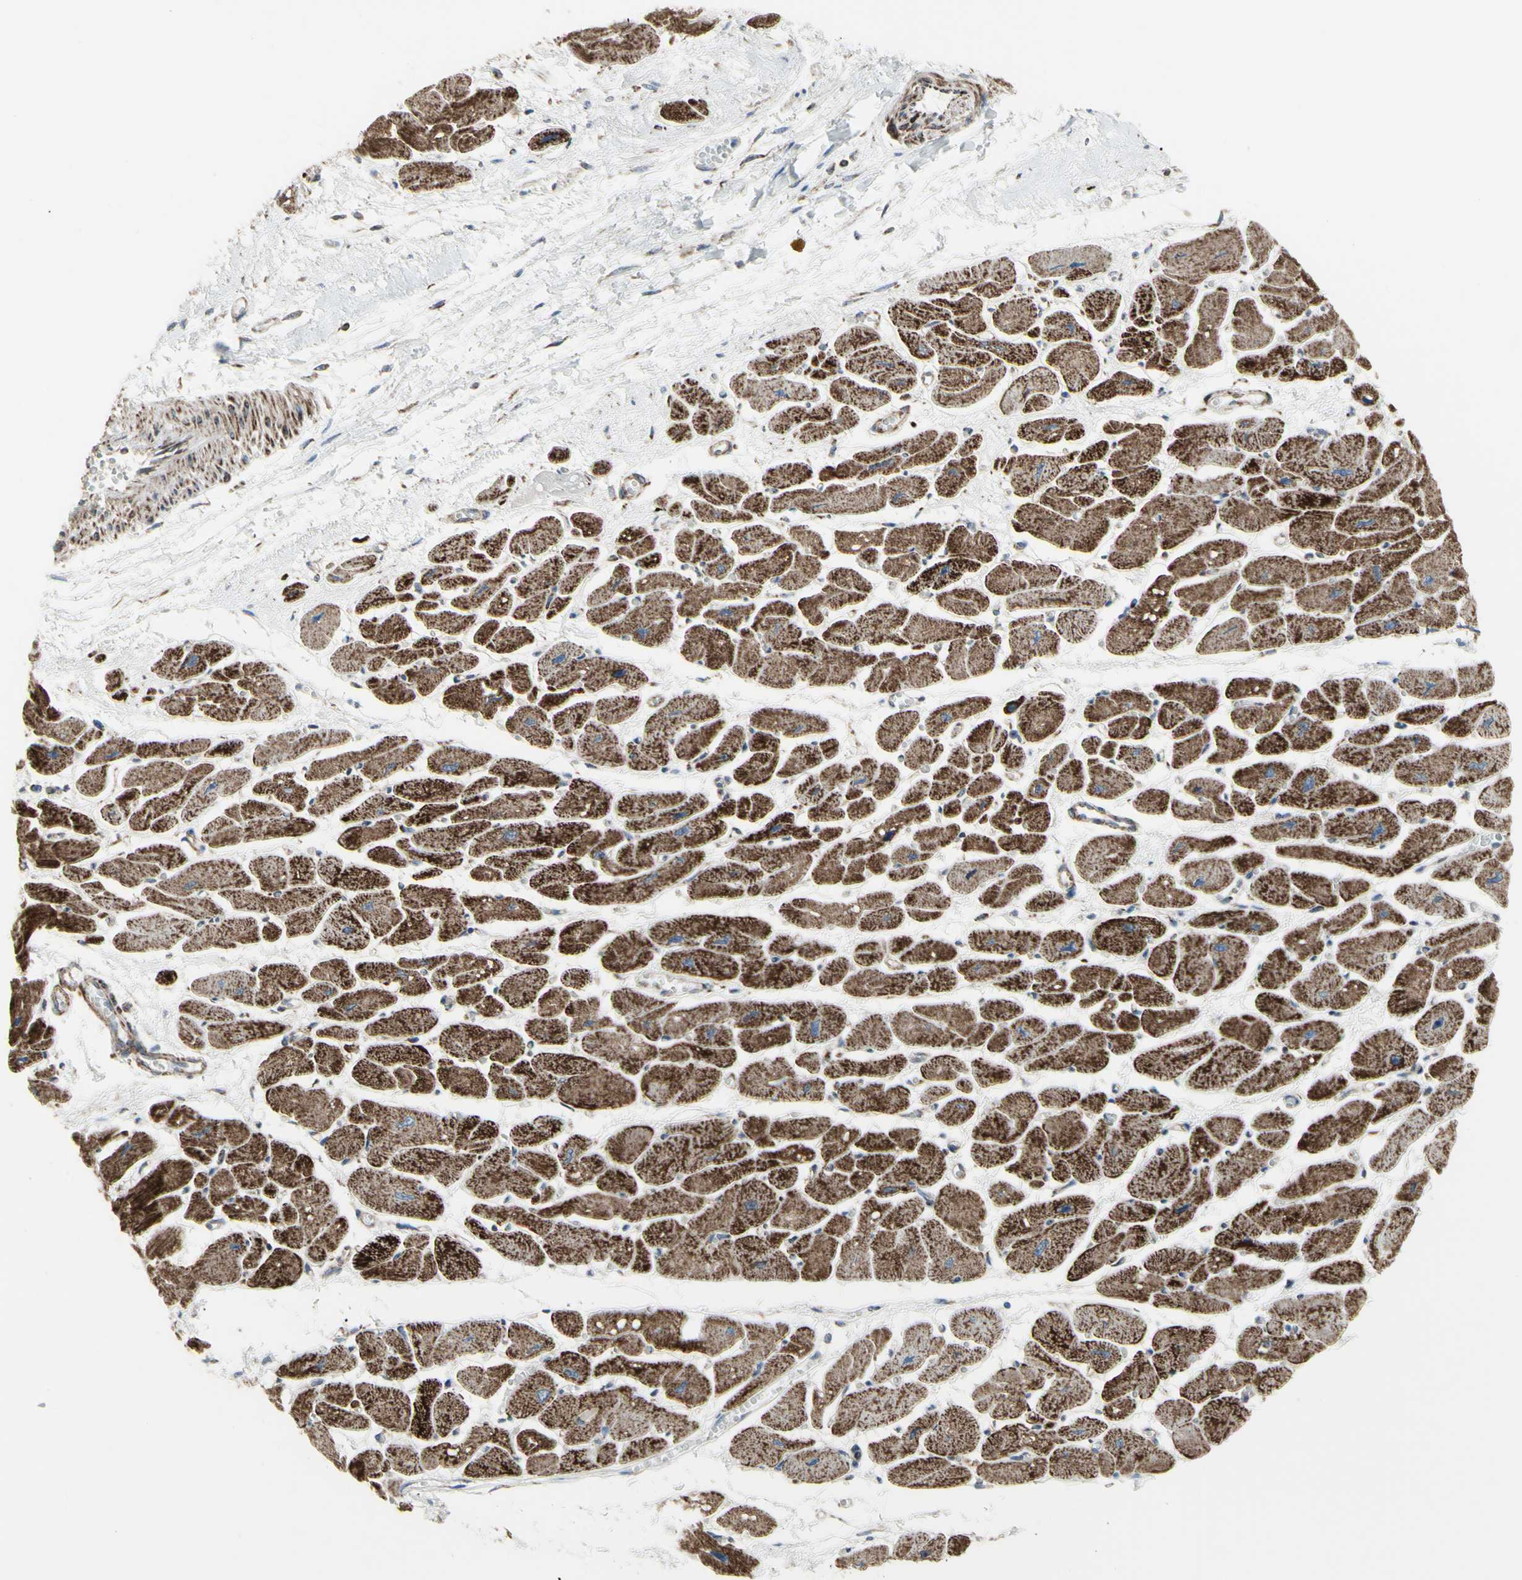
{"staining": {"intensity": "strong", "quantity": ">75%", "location": "cytoplasmic/membranous"}, "tissue": "heart muscle", "cell_type": "Cardiomyocytes", "image_type": "normal", "snomed": [{"axis": "morphology", "description": "Normal tissue, NOS"}, {"axis": "topography", "description": "Heart"}], "caption": "The histopathology image shows staining of normal heart muscle, revealing strong cytoplasmic/membranous protein staining (brown color) within cardiomyocytes.", "gene": "FAM171B", "patient": {"sex": "female", "age": 54}}